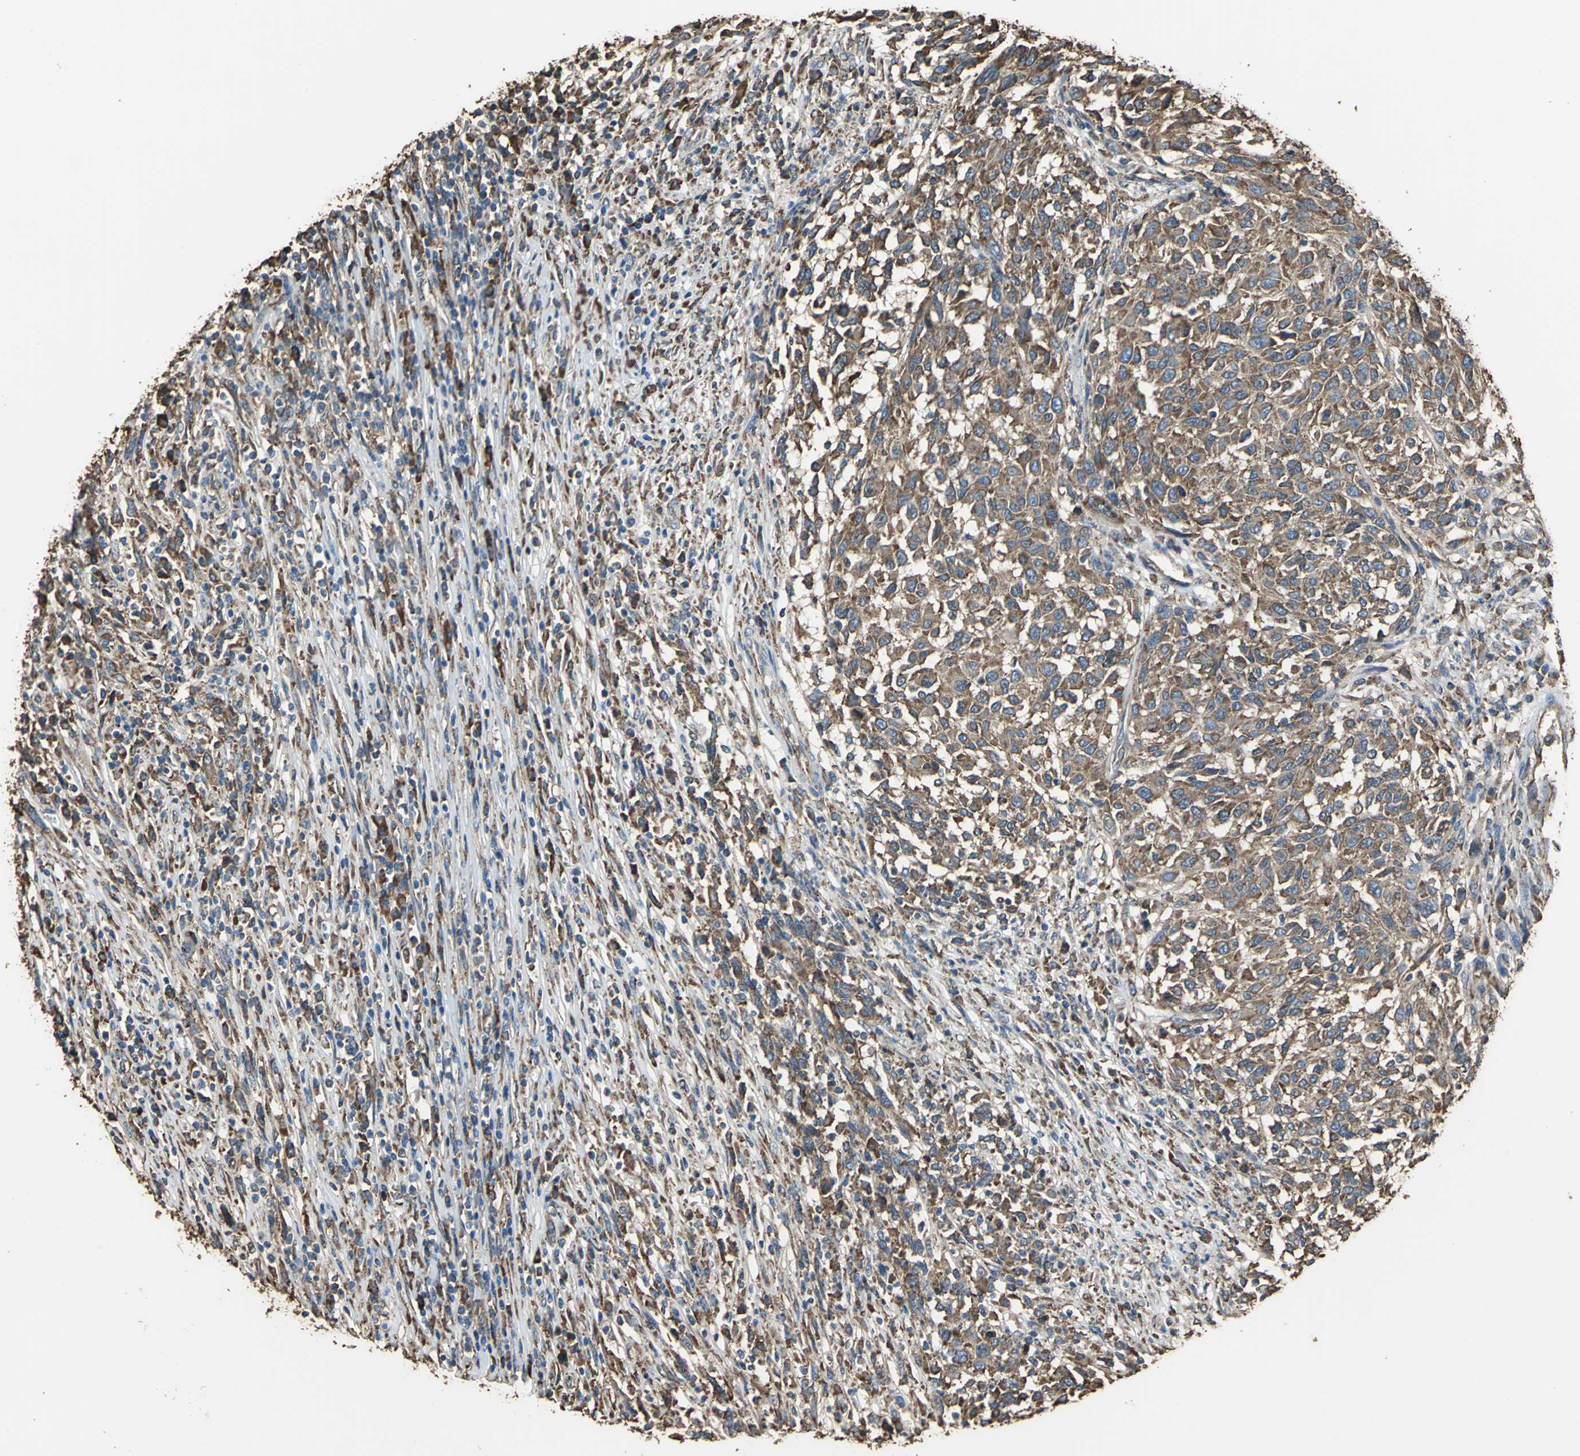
{"staining": {"intensity": "strong", "quantity": ">75%", "location": "cytoplasmic/membranous"}, "tissue": "melanoma", "cell_type": "Tumor cells", "image_type": "cancer", "snomed": [{"axis": "morphology", "description": "Malignant melanoma, Metastatic site"}, {"axis": "topography", "description": "Lymph node"}], "caption": "This photomicrograph demonstrates immunohistochemistry staining of malignant melanoma (metastatic site), with high strong cytoplasmic/membranous staining in approximately >75% of tumor cells.", "gene": "GPANK1", "patient": {"sex": "male", "age": 61}}